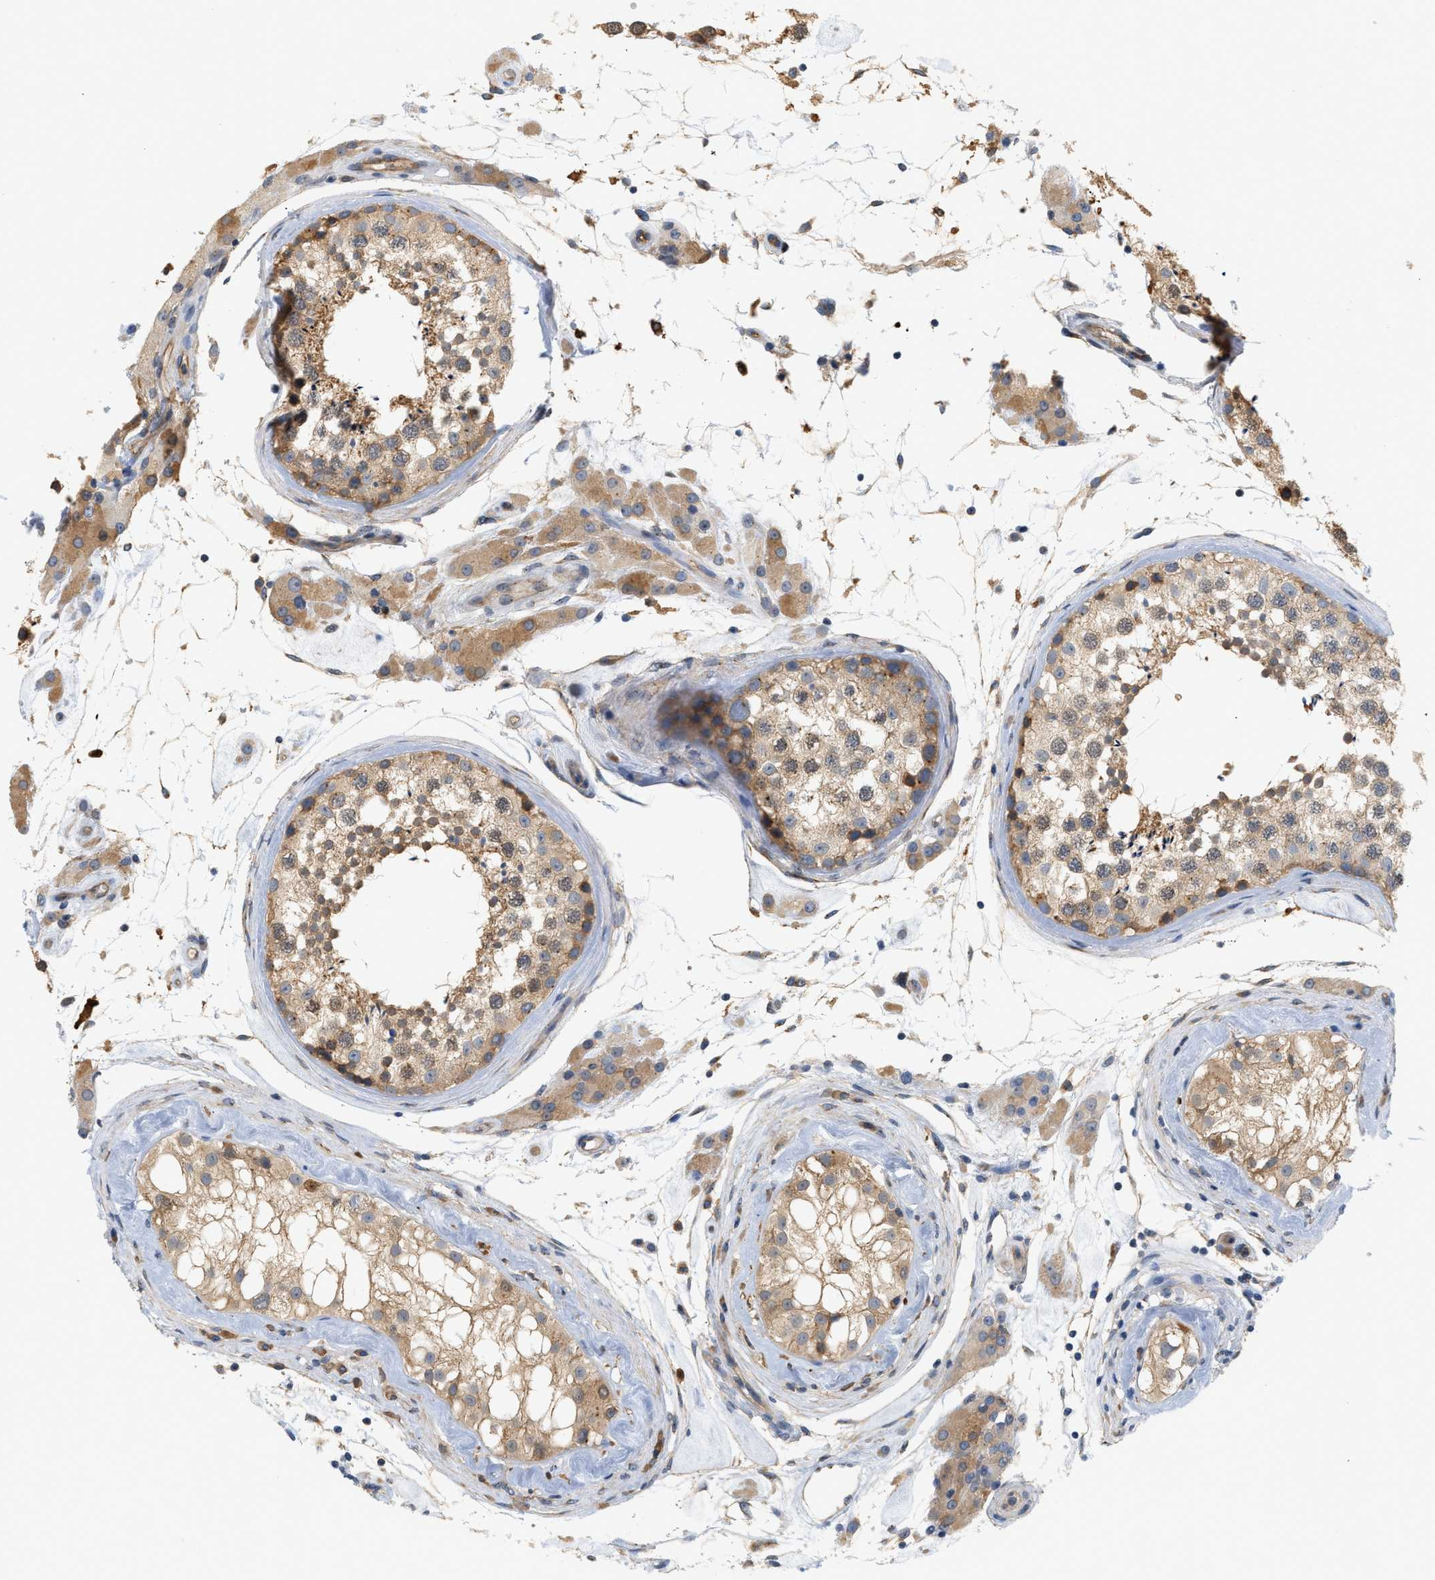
{"staining": {"intensity": "weak", "quantity": ">75%", "location": "cytoplasmic/membranous"}, "tissue": "testis", "cell_type": "Cells in seminiferous ducts", "image_type": "normal", "snomed": [{"axis": "morphology", "description": "Normal tissue, NOS"}, {"axis": "topography", "description": "Testis"}], "caption": "The photomicrograph demonstrates staining of normal testis, revealing weak cytoplasmic/membranous protein staining (brown color) within cells in seminiferous ducts.", "gene": "CTXN1", "patient": {"sex": "male", "age": 46}}